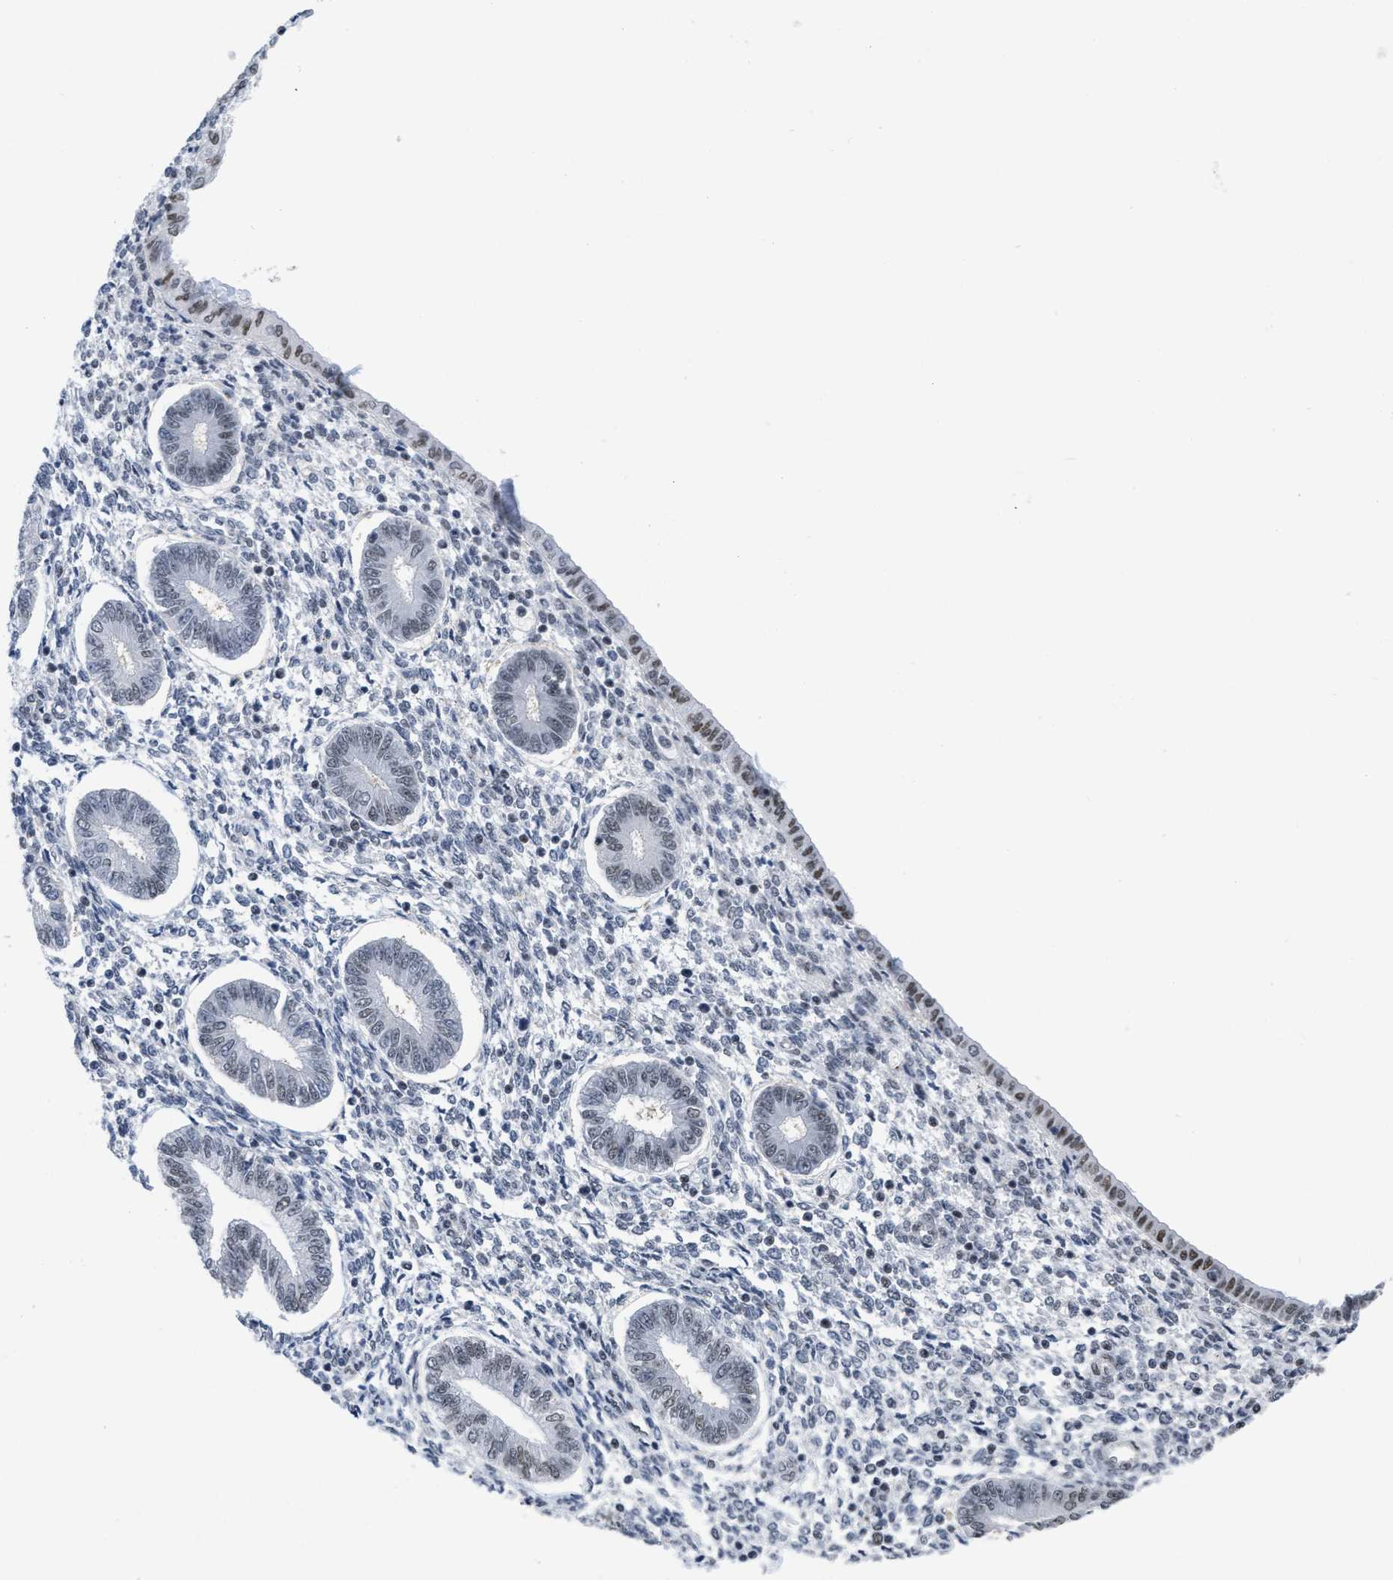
{"staining": {"intensity": "weak", "quantity": "<25%", "location": "nuclear"}, "tissue": "endometrium", "cell_type": "Cells in endometrial stroma", "image_type": "normal", "snomed": [{"axis": "morphology", "description": "Normal tissue, NOS"}, {"axis": "topography", "description": "Endometrium"}], "caption": "The image demonstrates no significant staining in cells in endometrial stroma of endometrium.", "gene": "MIER1", "patient": {"sex": "female", "age": 50}}